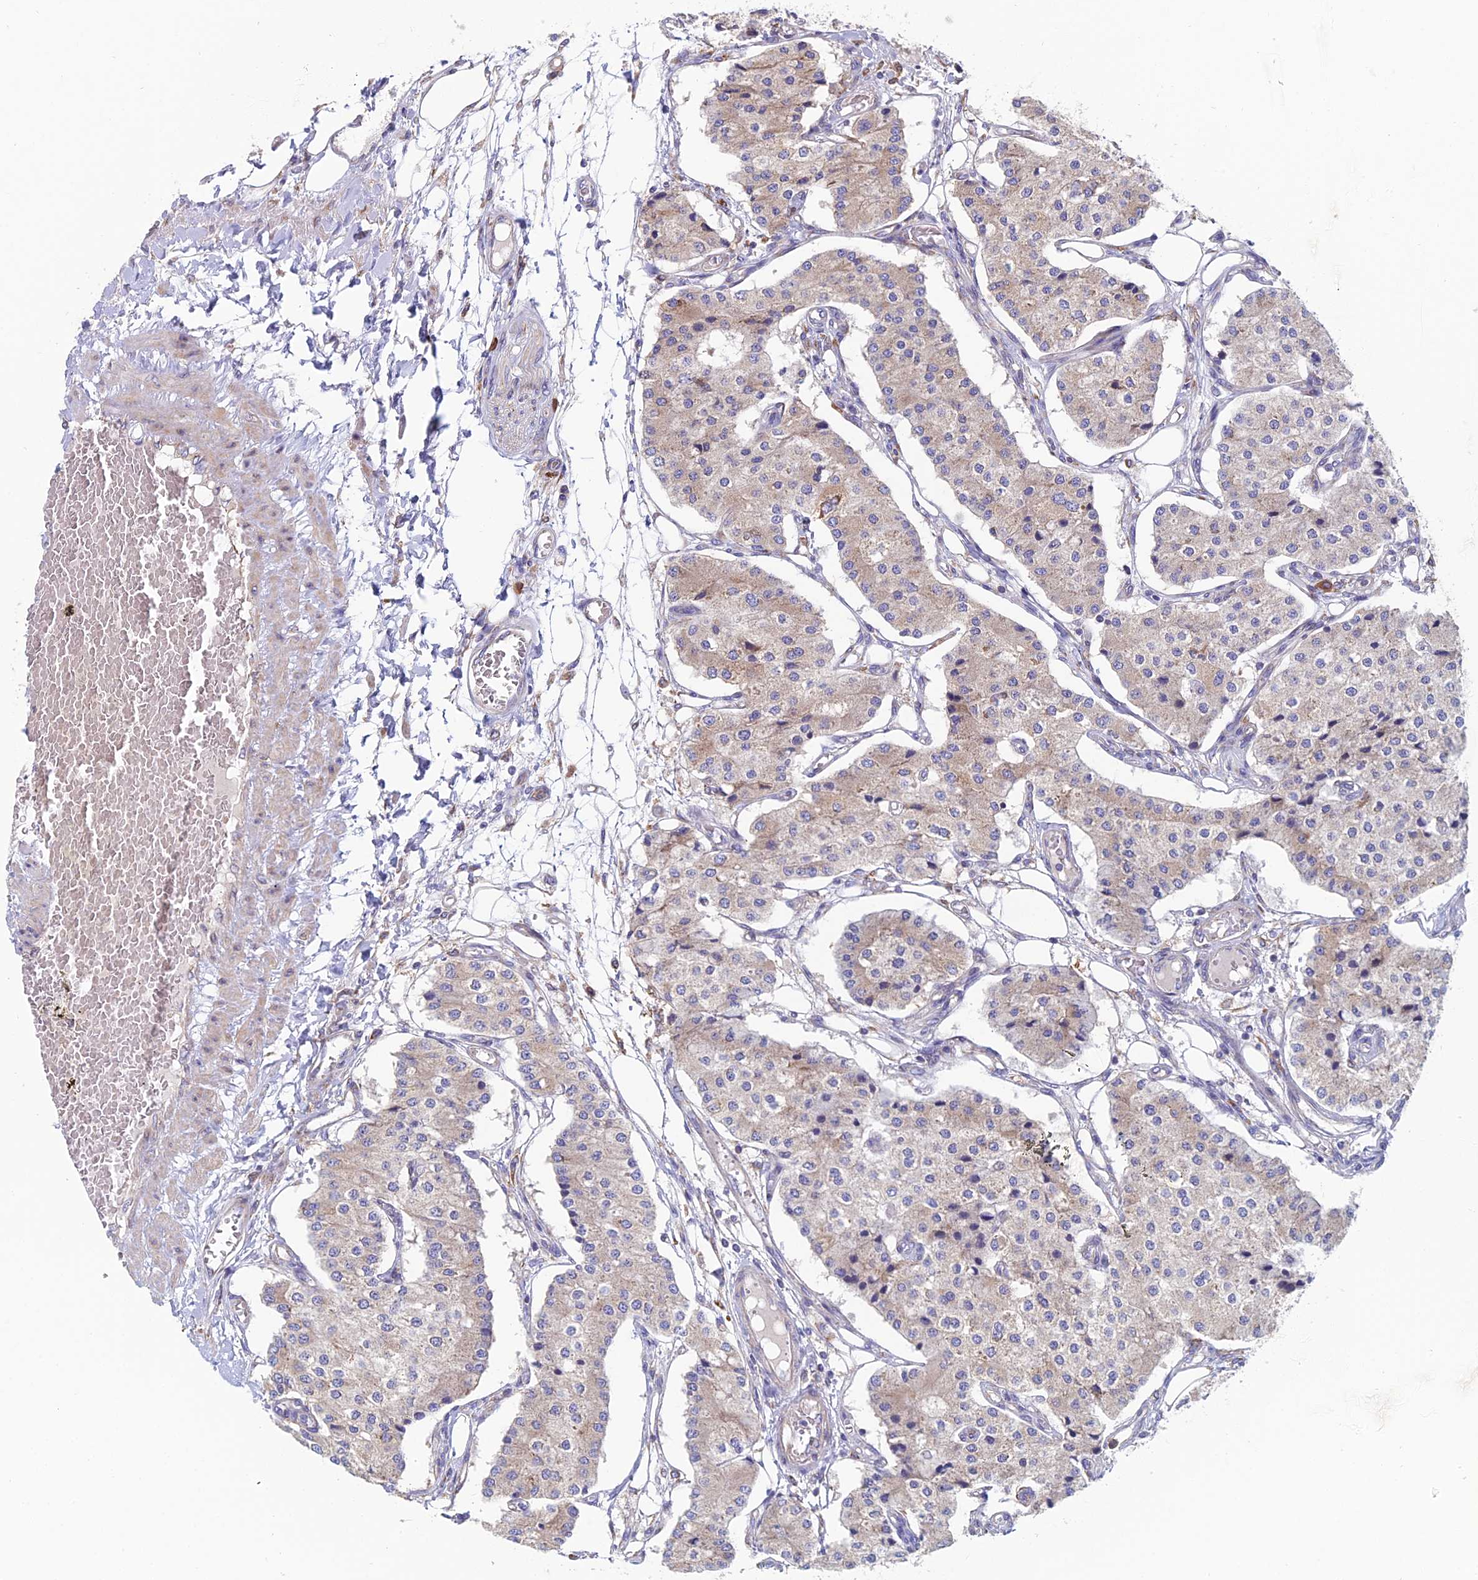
{"staining": {"intensity": "weak", "quantity": "25%-75%", "location": "cytoplasmic/membranous"}, "tissue": "carcinoid", "cell_type": "Tumor cells", "image_type": "cancer", "snomed": [{"axis": "morphology", "description": "Carcinoid, malignant, NOS"}, {"axis": "topography", "description": "Colon"}], "caption": "Immunohistochemical staining of carcinoid reveals low levels of weak cytoplasmic/membranous positivity in about 25%-75% of tumor cells.", "gene": "CLCN3", "patient": {"sex": "female", "age": 52}}